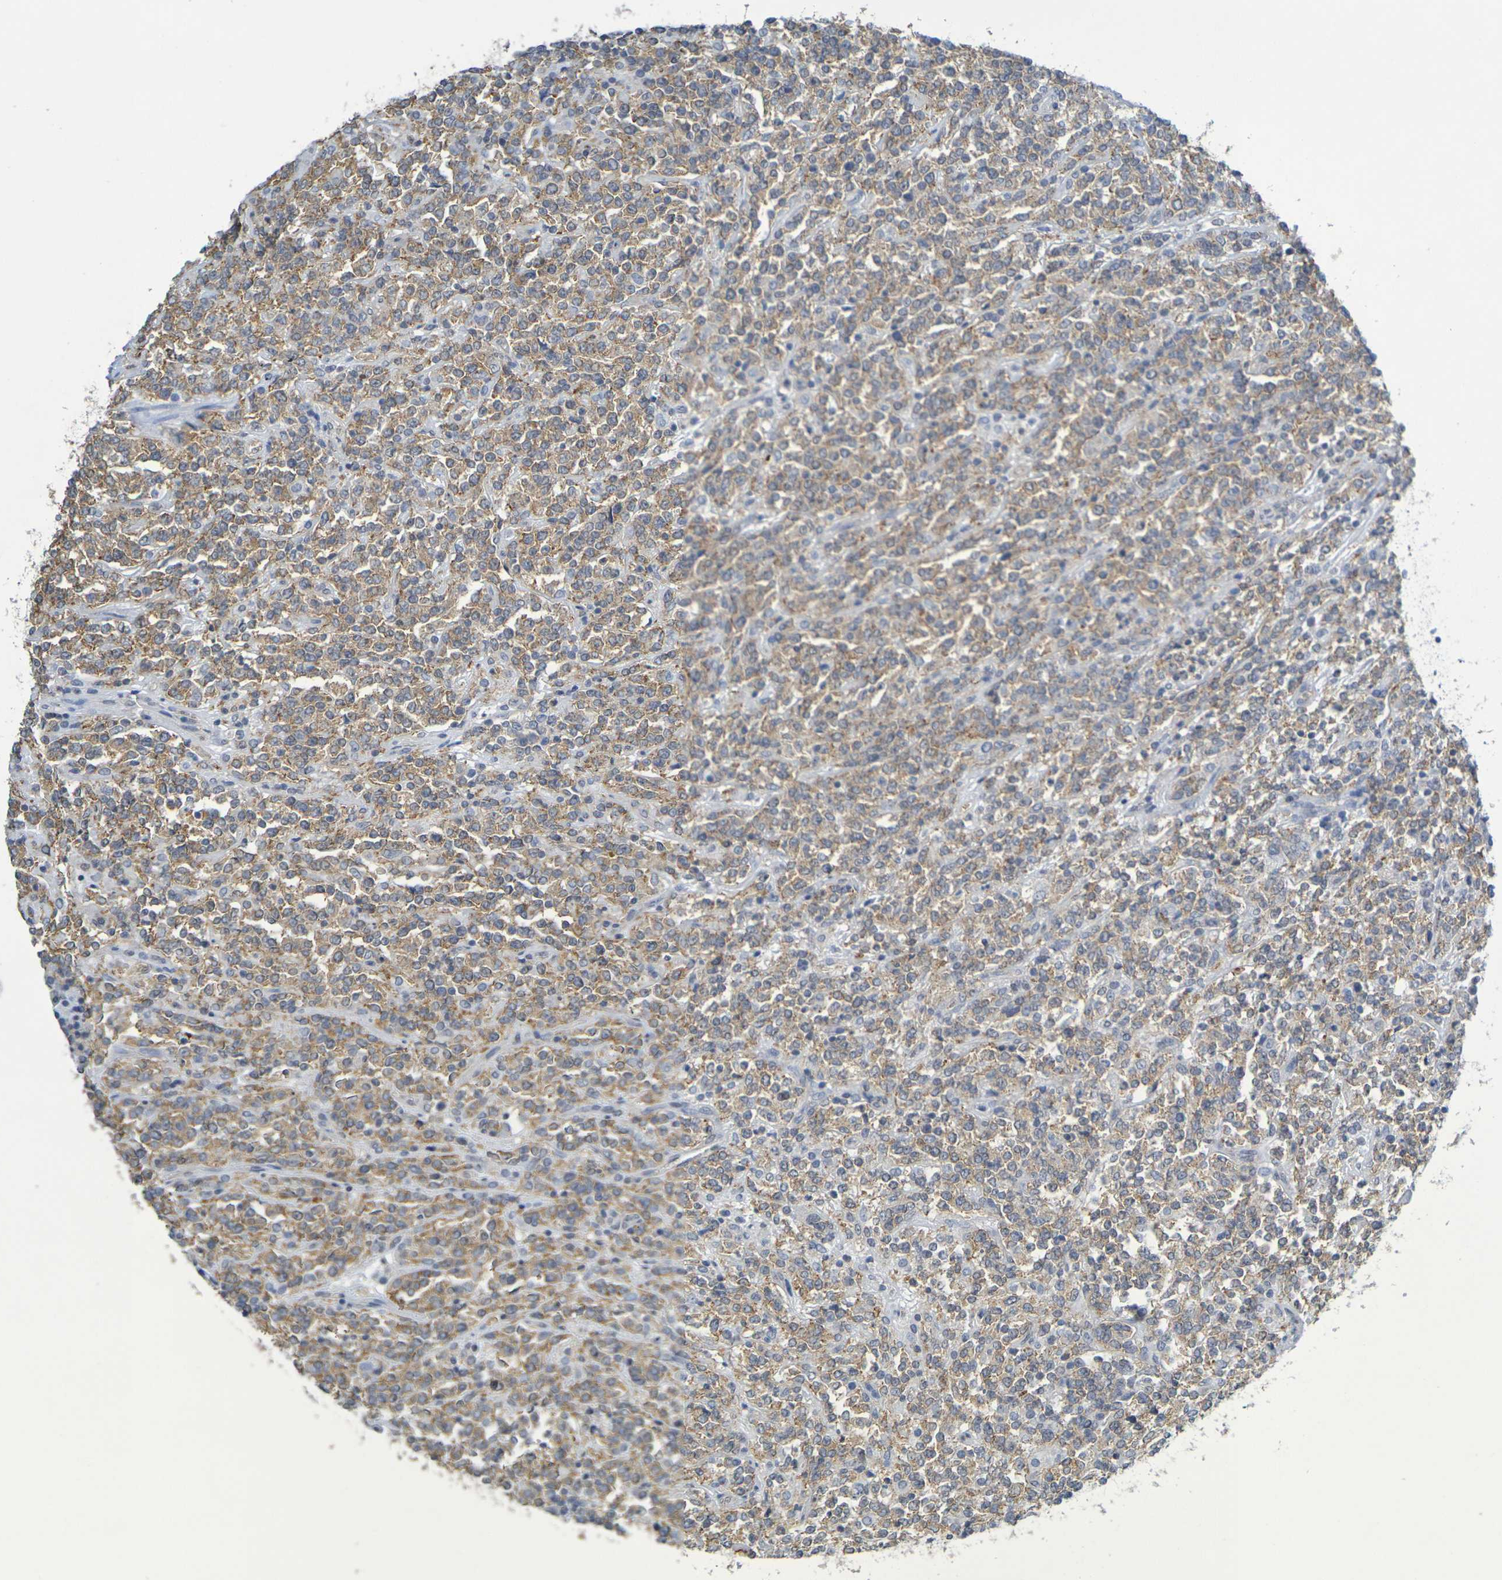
{"staining": {"intensity": "weak", "quantity": ">75%", "location": "cytoplasmic/membranous"}, "tissue": "lymphoma", "cell_type": "Tumor cells", "image_type": "cancer", "snomed": [{"axis": "morphology", "description": "Malignant lymphoma, non-Hodgkin's type, High grade"}, {"axis": "topography", "description": "Soft tissue"}], "caption": "Immunohistochemistry (IHC) of human malignant lymphoma, non-Hodgkin's type (high-grade) demonstrates low levels of weak cytoplasmic/membranous expression in about >75% of tumor cells.", "gene": "CHRNB1", "patient": {"sex": "male", "age": 18}}